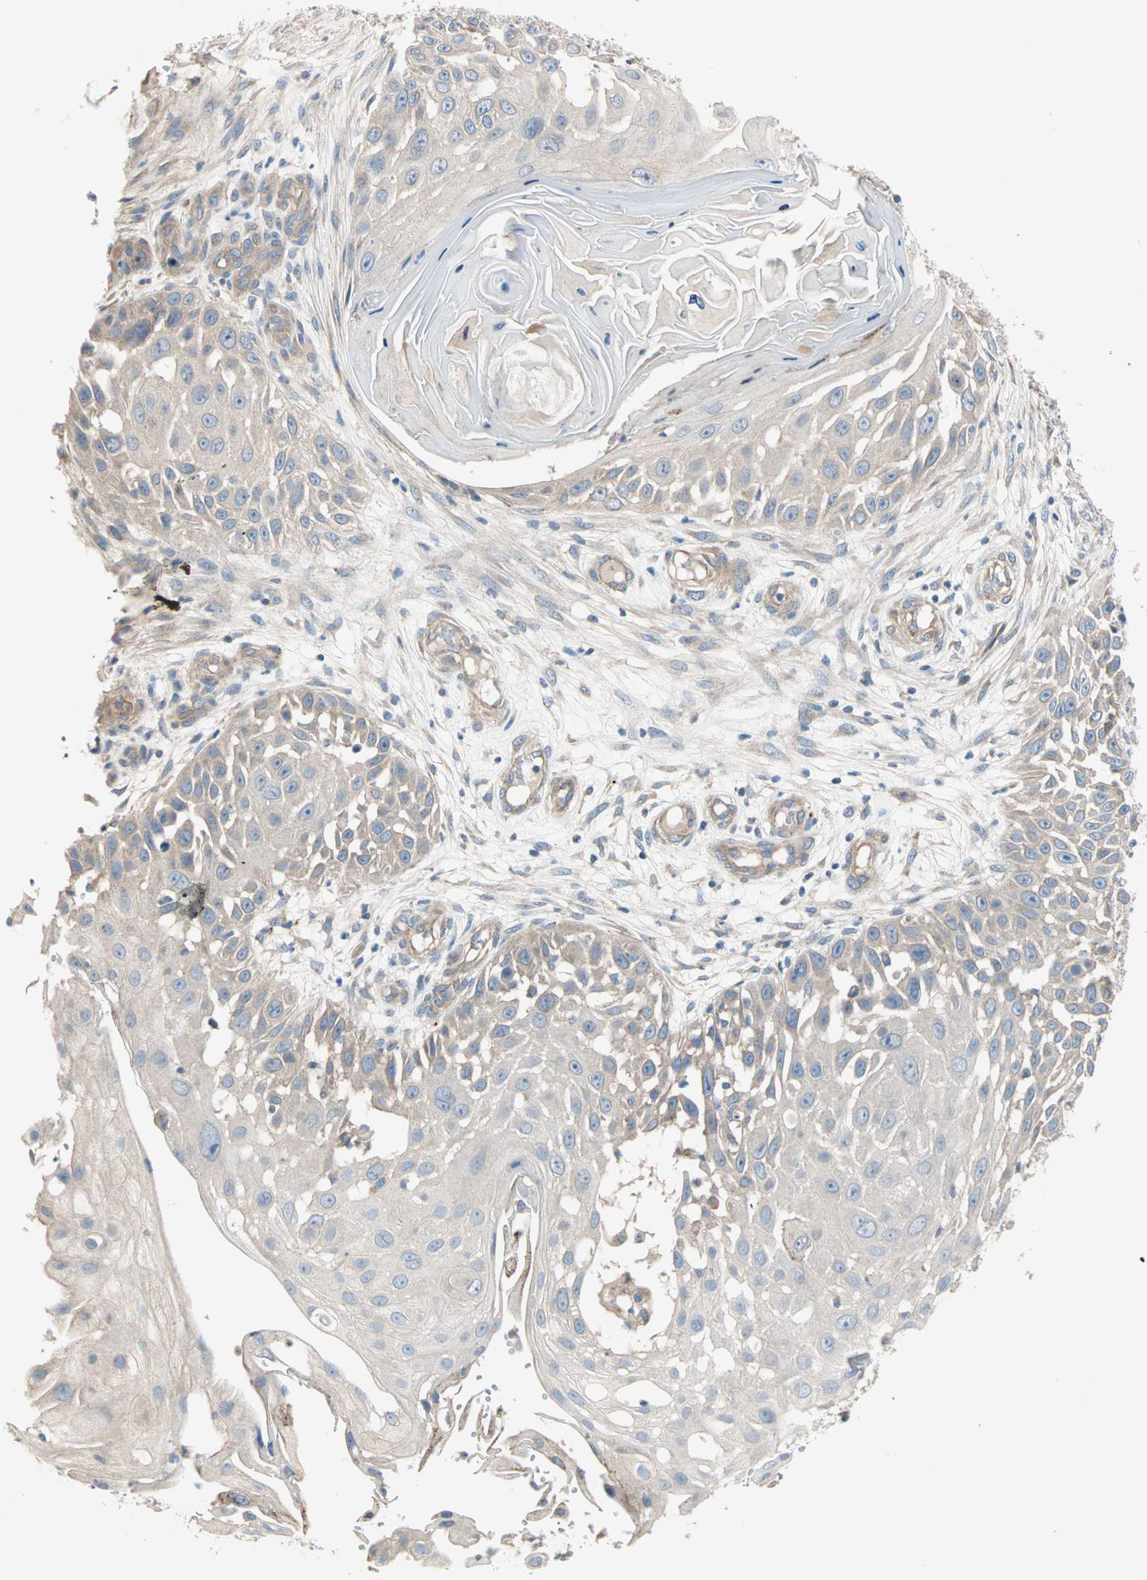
{"staining": {"intensity": "weak", "quantity": "<25%", "location": "cytoplasmic/membranous"}, "tissue": "skin cancer", "cell_type": "Tumor cells", "image_type": "cancer", "snomed": [{"axis": "morphology", "description": "Squamous cell carcinoma, NOS"}, {"axis": "topography", "description": "Skin"}], "caption": "High magnification brightfield microscopy of skin cancer stained with DAB (brown) and counterstained with hematoxylin (blue): tumor cells show no significant expression.", "gene": "PDE8A", "patient": {"sex": "female", "age": 44}}